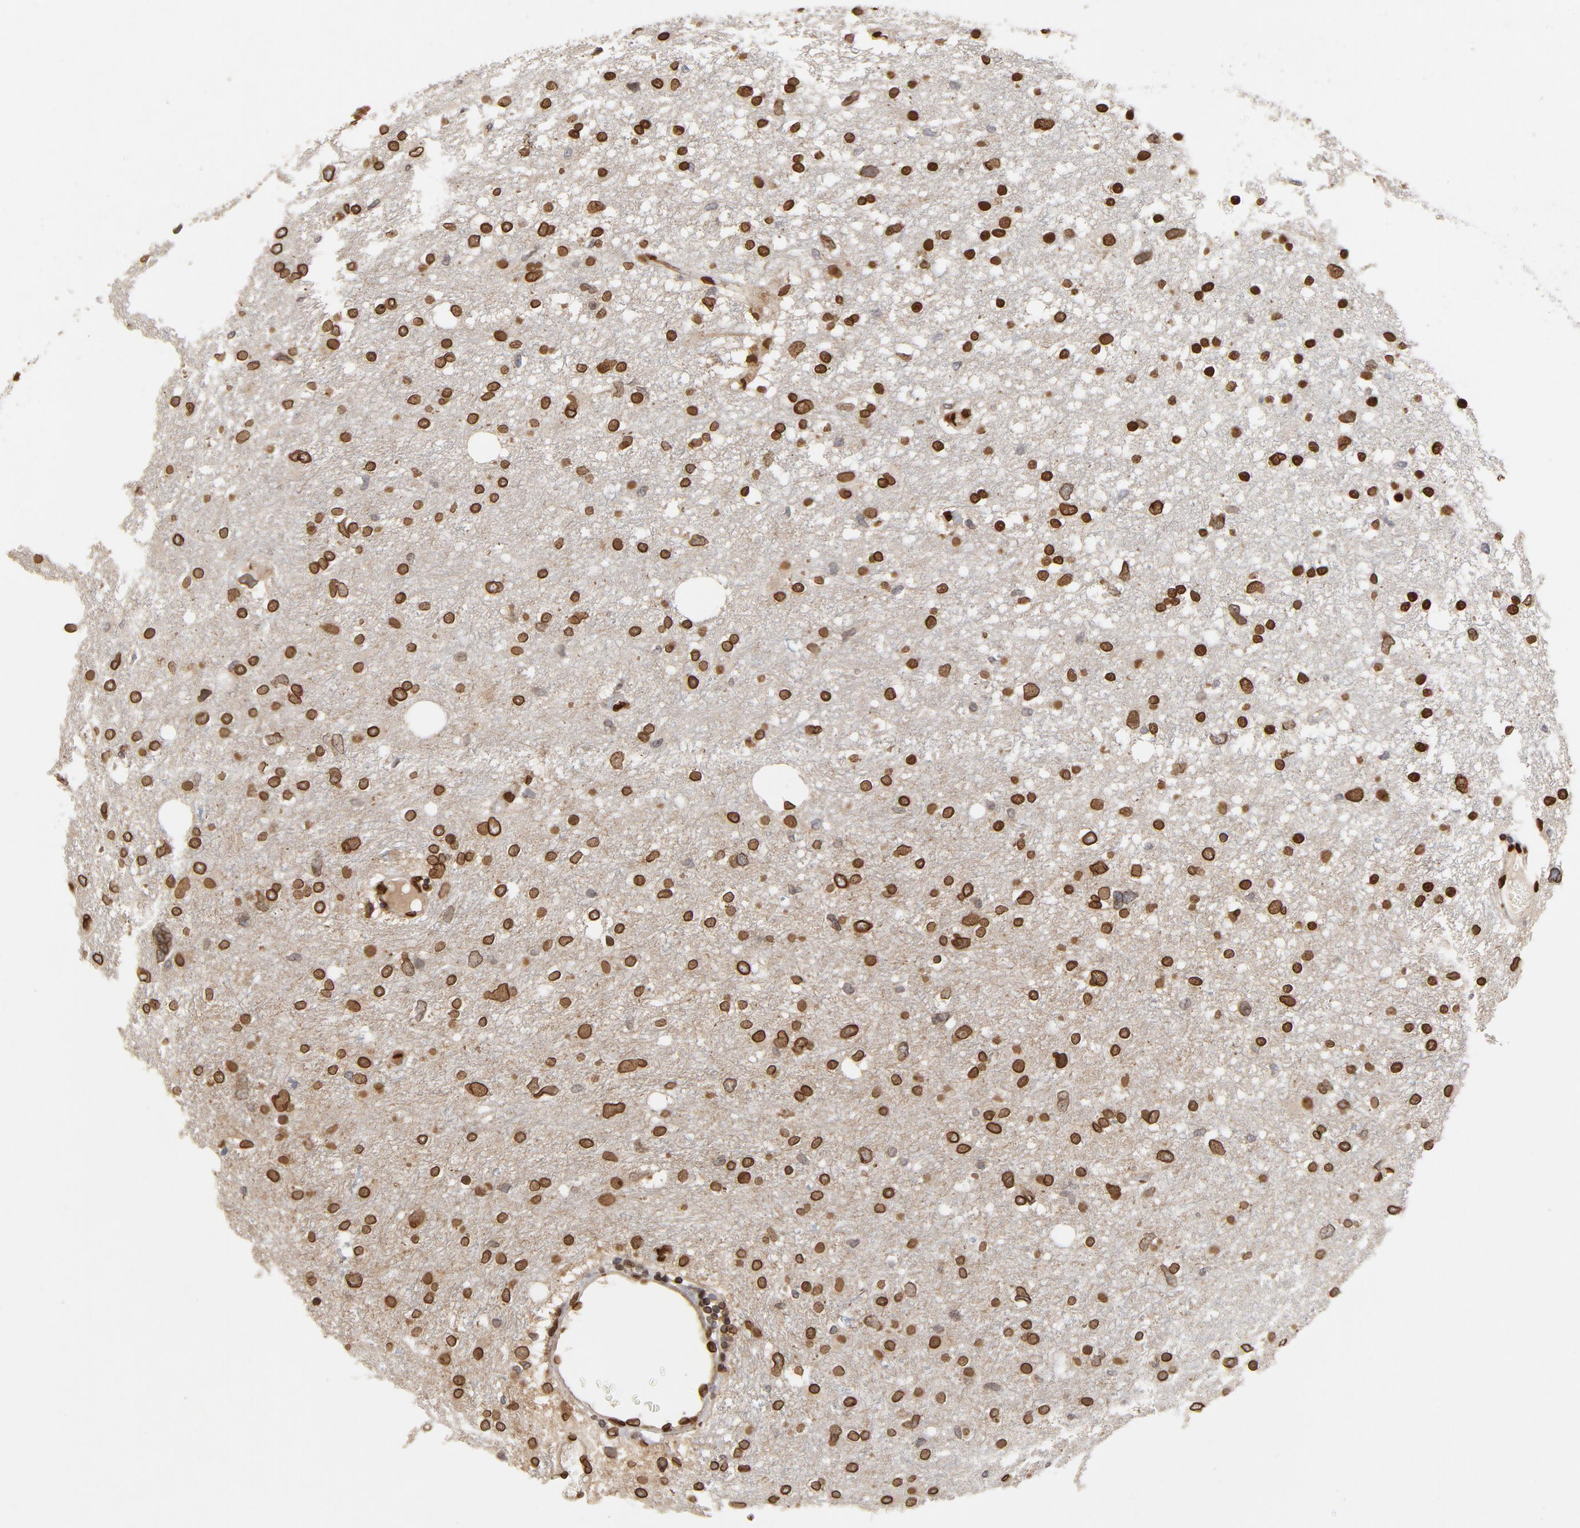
{"staining": {"intensity": "strong", "quantity": ">75%", "location": "cytoplasmic/membranous,nuclear"}, "tissue": "glioma", "cell_type": "Tumor cells", "image_type": "cancer", "snomed": [{"axis": "morphology", "description": "Glioma, malignant, High grade"}, {"axis": "topography", "description": "Brain"}], "caption": "Malignant glioma (high-grade) tissue displays strong cytoplasmic/membranous and nuclear positivity in about >75% of tumor cells, visualized by immunohistochemistry. The protein of interest is shown in brown color, while the nuclei are stained blue.", "gene": "LMNA", "patient": {"sex": "female", "age": 59}}